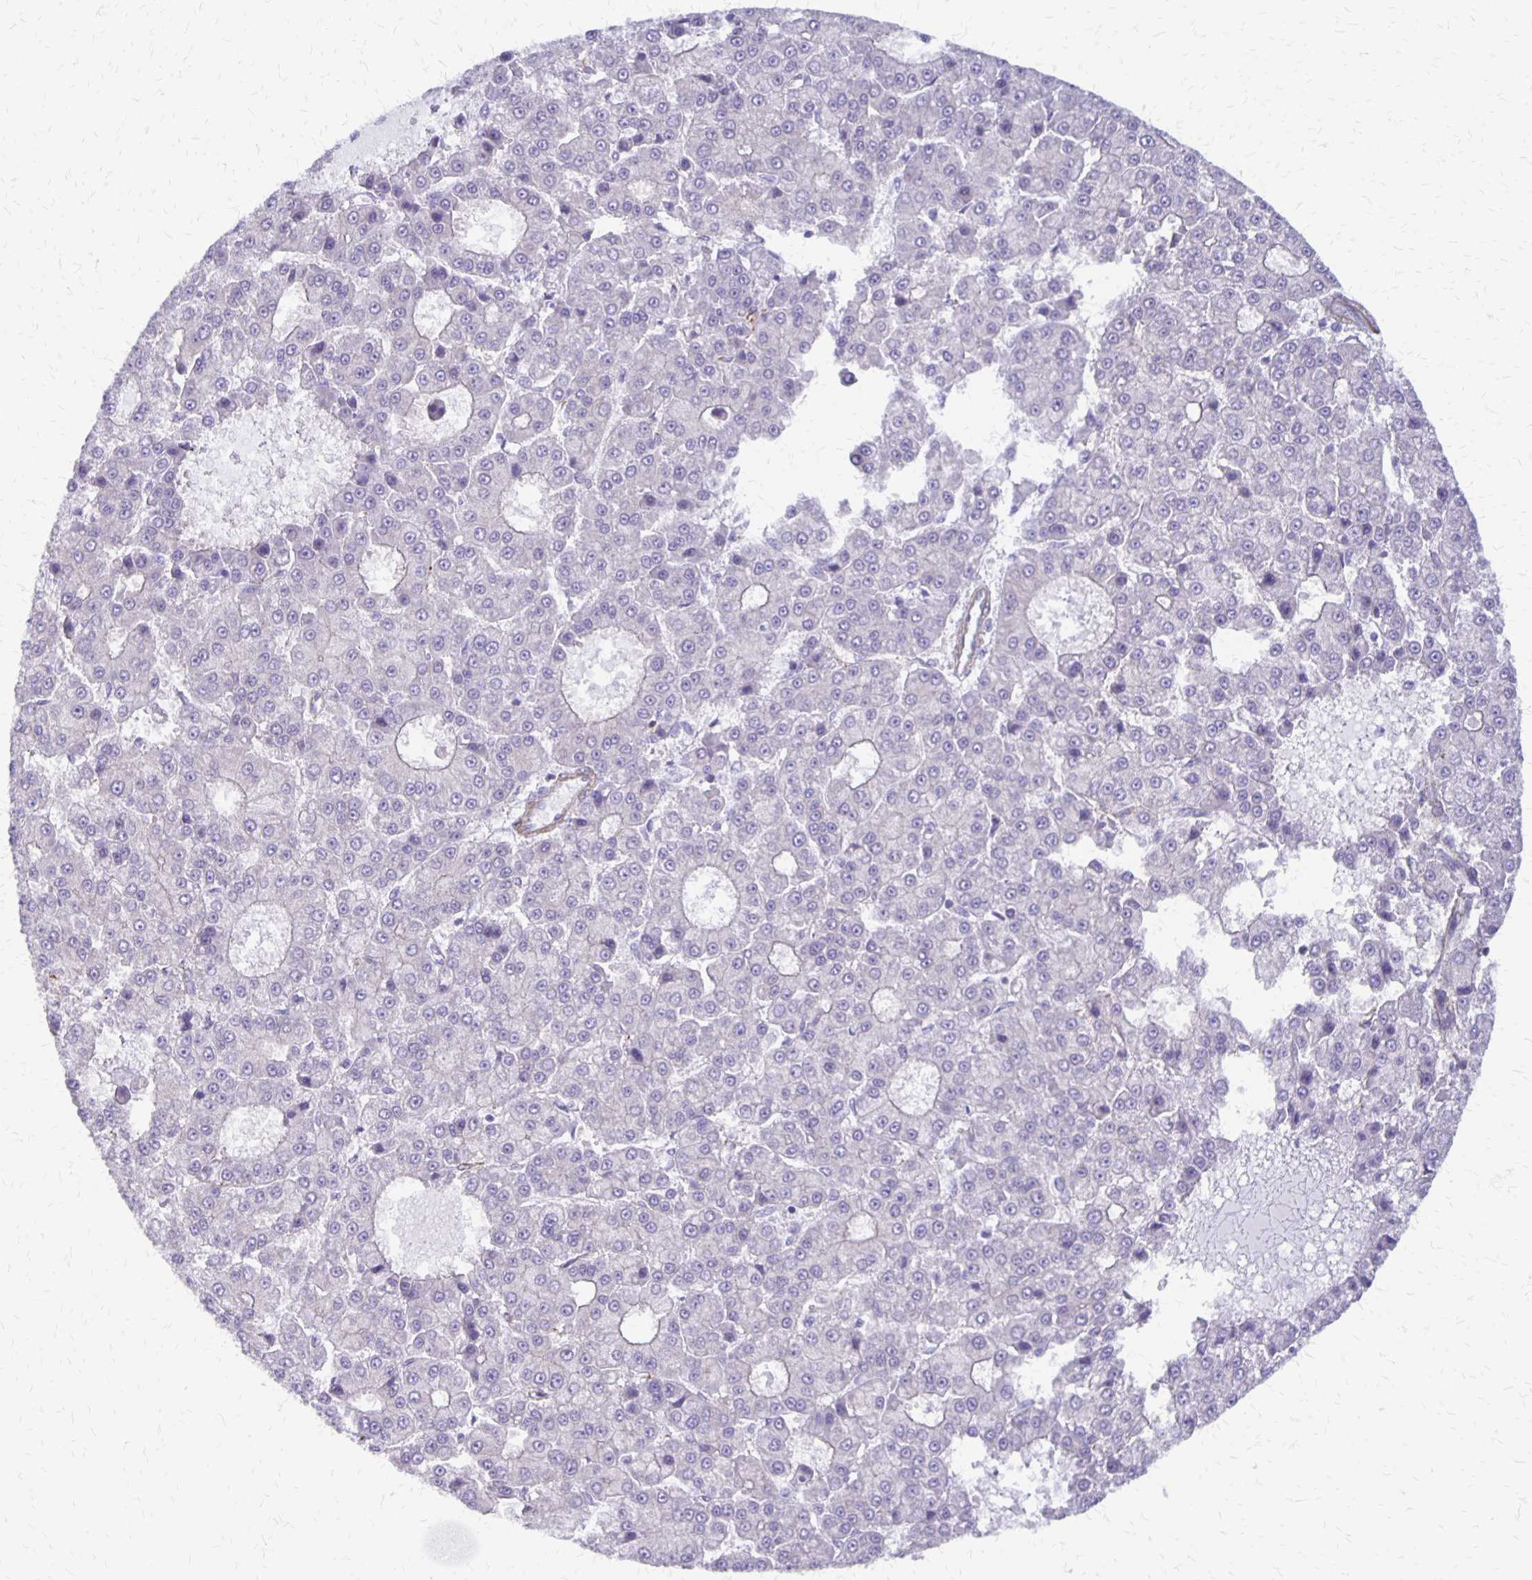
{"staining": {"intensity": "negative", "quantity": "none", "location": "none"}, "tissue": "liver cancer", "cell_type": "Tumor cells", "image_type": "cancer", "snomed": [{"axis": "morphology", "description": "Carcinoma, Hepatocellular, NOS"}, {"axis": "topography", "description": "Liver"}], "caption": "IHC of human liver hepatocellular carcinoma reveals no expression in tumor cells. (DAB (3,3'-diaminobenzidine) immunohistochemistry with hematoxylin counter stain).", "gene": "SEPTIN5", "patient": {"sex": "male", "age": 70}}